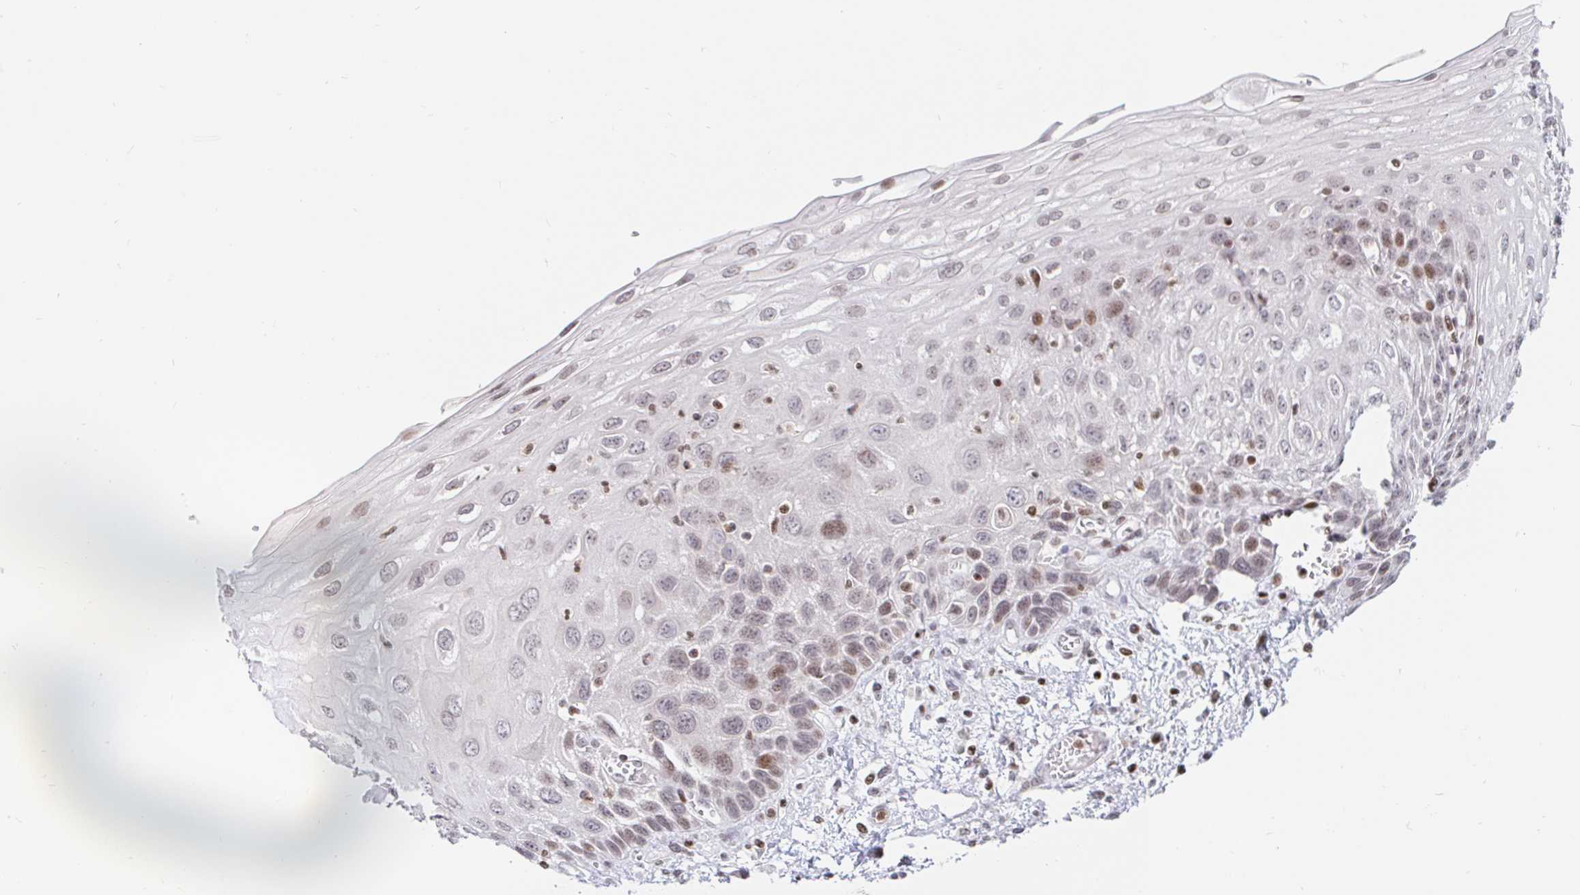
{"staining": {"intensity": "moderate", "quantity": "25%-75%", "location": "nuclear"}, "tissue": "esophagus", "cell_type": "Squamous epithelial cells", "image_type": "normal", "snomed": [{"axis": "morphology", "description": "Normal tissue, NOS"}, {"axis": "morphology", "description": "Adenocarcinoma, NOS"}, {"axis": "topography", "description": "Esophagus"}], "caption": "Immunohistochemical staining of normal human esophagus demonstrates medium levels of moderate nuclear expression in about 25%-75% of squamous epithelial cells. Ihc stains the protein in brown and the nuclei are stained blue.", "gene": "HOXC10", "patient": {"sex": "male", "age": 81}}